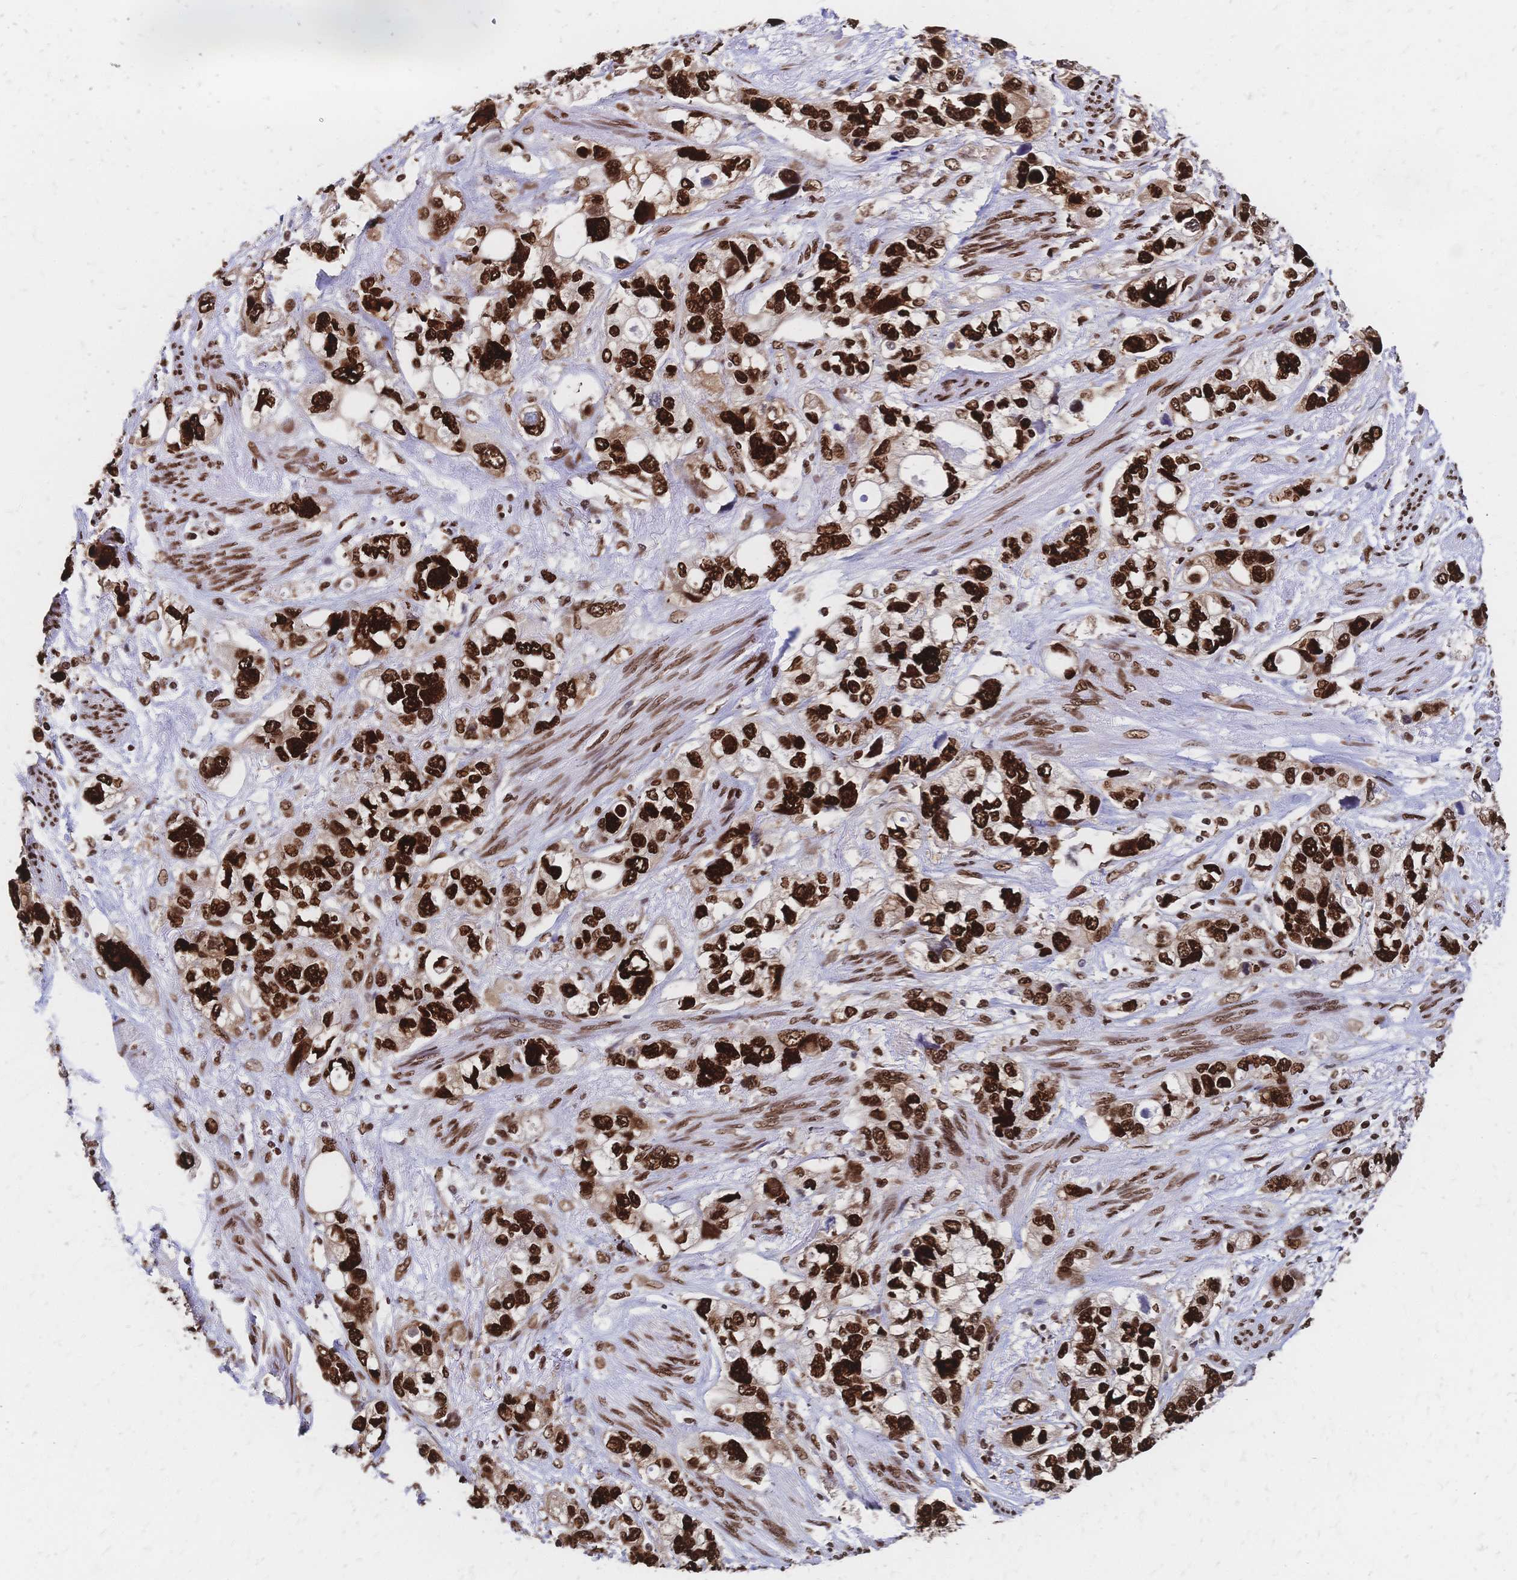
{"staining": {"intensity": "strong", "quantity": ">75%", "location": "nuclear"}, "tissue": "stomach cancer", "cell_type": "Tumor cells", "image_type": "cancer", "snomed": [{"axis": "morphology", "description": "Adenocarcinoma, NOS"}, {"axis": "topography", "description": "Stomach, upper"}], "caption": "Immunohistochemistry (IHC) micrograph of adenocarcinoma (stomach) stained for a protein (brown), which shows high levels of strong nuclear expression in about >75% of tumor cells.", "gene": "HDGF", "patient": {"sex": "female", "age": 81}}